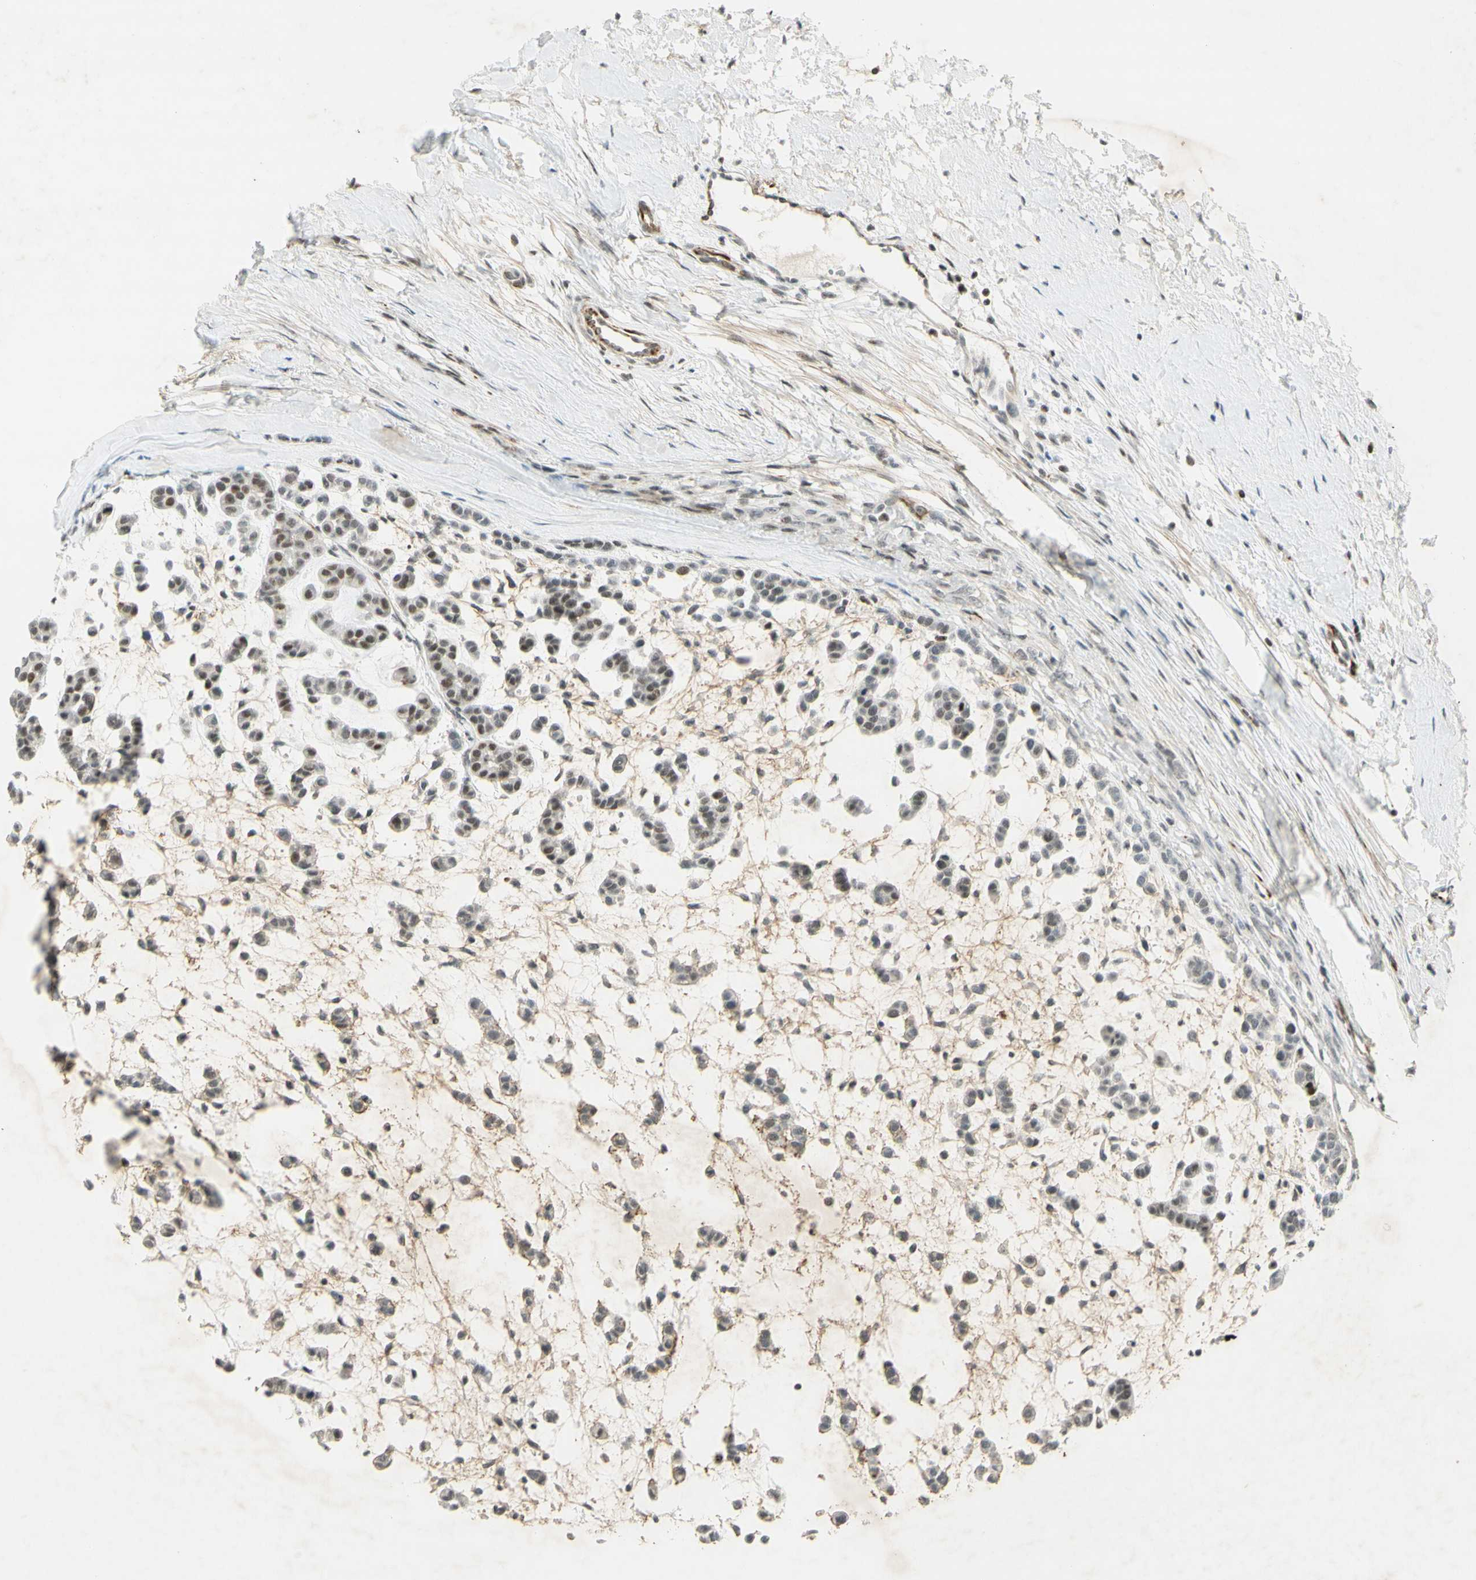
{"staining": {"intensity": "moderate", "quantity": ">75%", "location": "nuclear"}, "tissue": "head and neck cancer", "cell_type": "Tumor cells", "image_type": "cancer", "snomed": [{"axis": "morphology", "description": "Adenocarcinoma, NOS"}, {"axis": "morphology", "description": "Adenoma, NOS"}, {"axis": "topography", "description": "Head-Neck"}], "caption": "Head and neck cancer tissue shows moderate nuclear positivity in about >75% of tumor cells The staining was performed using DAB, with brown indicating positive protein expression. Nuclei are stained blue with hematoxylin.", "gene": "IRF1", "patient": {"sex": "female", "age": 55}}